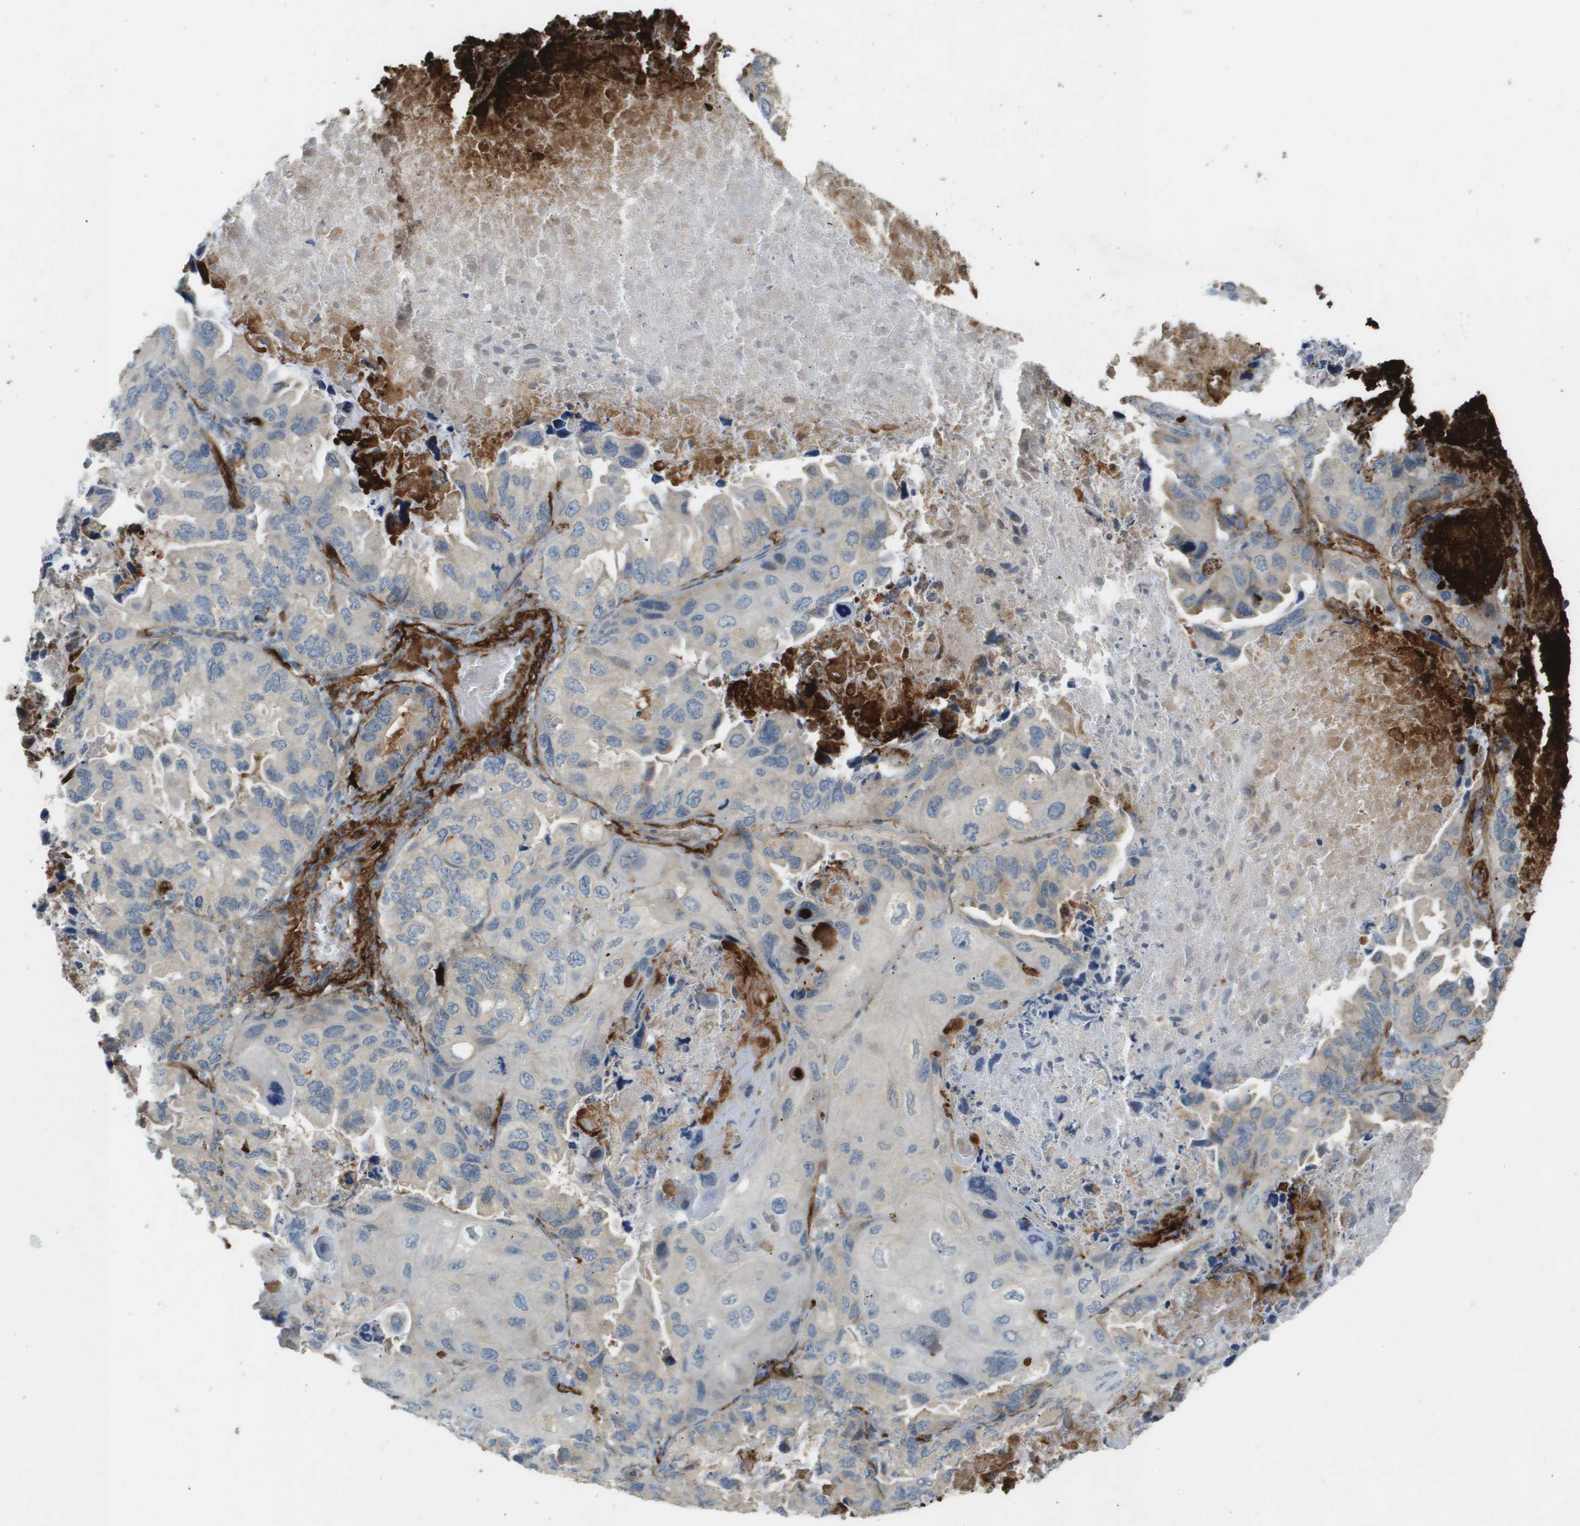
{"staining": {"intensity": "negative", "quantity": "none", "location": "none"}, "tissue": "lung cancer", "cell_type": "Tumor cells", "image_type": "cancer", "snomed": [{"axis": "morphology", "description": "Squamous cell carcinoma, NOS"}, {"axis": "topography", "description": "Lung"}], "caption": "Micrograph shows no significant protein positivity in tumor cells of lung squamous cell carcinoma.", "gene": "VTN", "patient": {"sex": "female", "age": 73}}